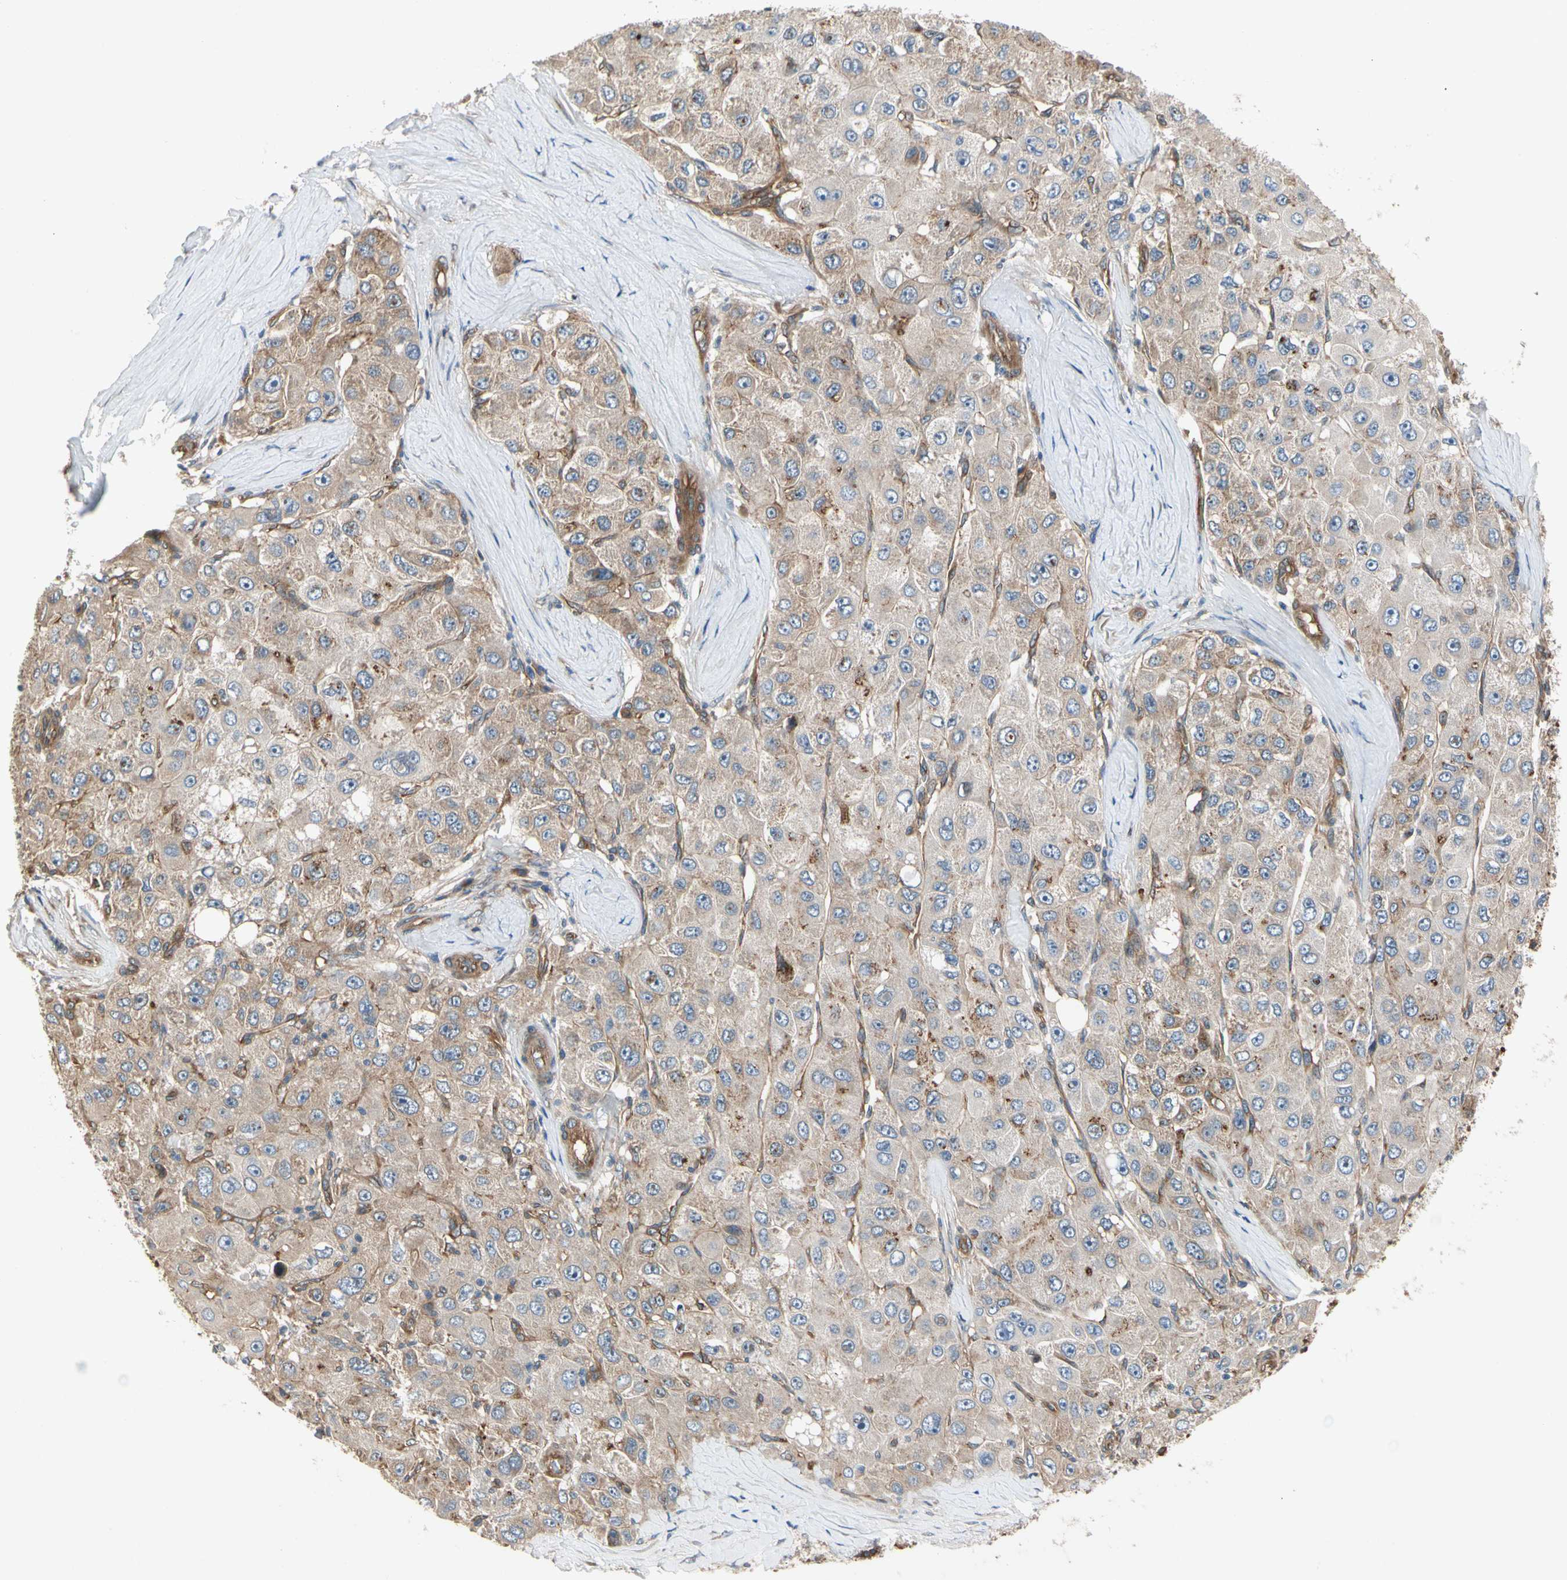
{"staining": {"intensity": "moderate", "quantity": ">75%", "location": "cytoplasmic/membranous"}, "tissue": "liver cancer", "cell_type": "Tumor cells", "image_type": "cancer", "snomed": [{"axis": "morphology", "description": "Carcinoma, Hepatocellular, NOS"}, {"axis": "topography", "description": "Liver"}], "caption": "Human hepatocellular carcinoma (liver) stained with a brown dye exhibits moderate cytoplasmic/membranous positive positivity in about >75% of tumor cells.", "gene": "ROCK2", "patient": {"sex": "male", "age": 80}}